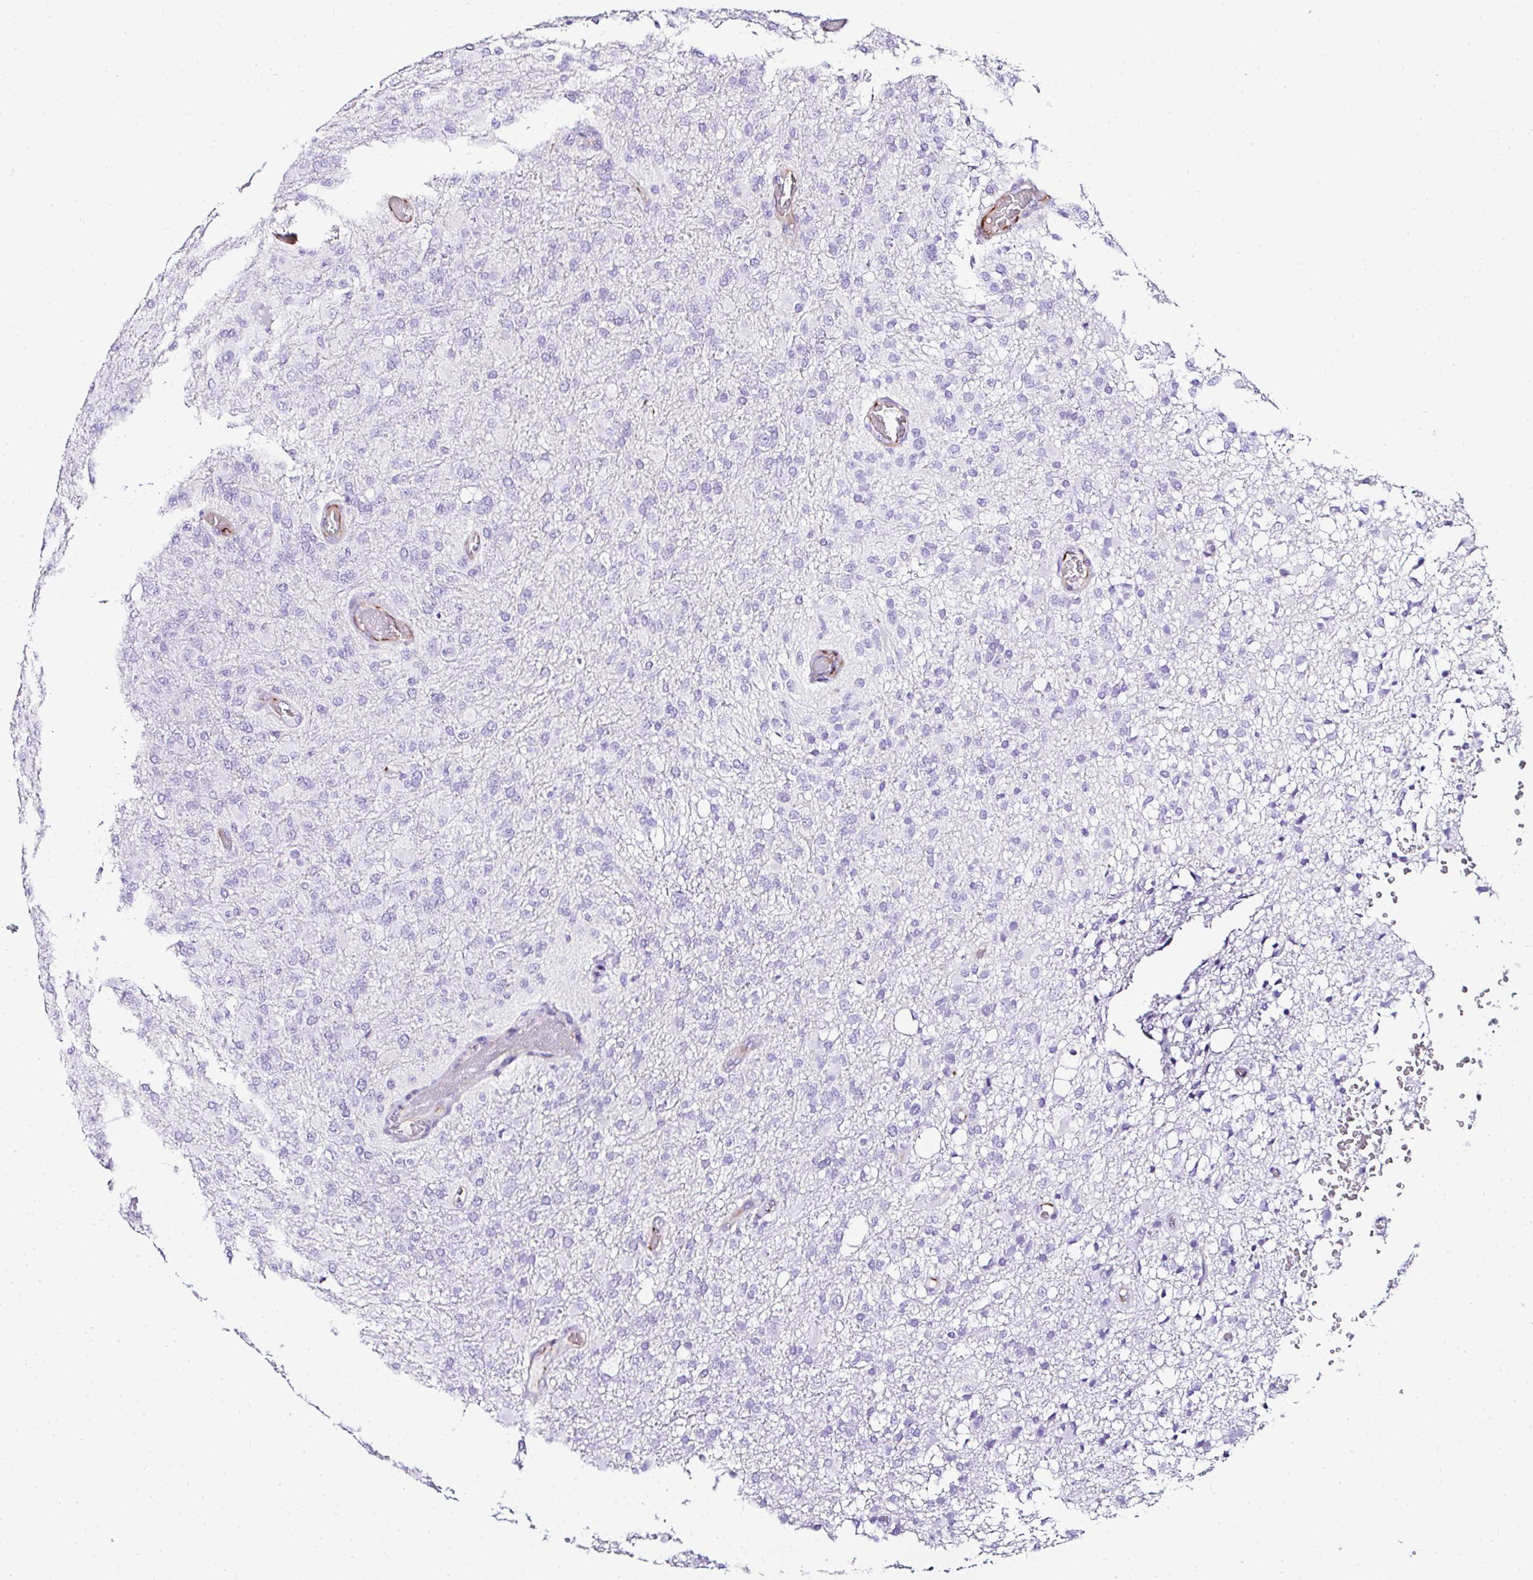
{"staining": {"intensity": "negative", "quantity": "none", "location": "none"}, "tissue": "glioma", "cell_type": "Tumor cells", "image_type": "cancer", "snomed": [{"axis": "morphology", "description": "Glioma, malignant, High grade"}, {"axis": "topography", "description": "Brain"}], "caption": "Tumor cells show no significant staining in malignant glioma (high-grade). Brightfield microscopy of immunohistochemistry stained with DAB (3,3'-diaminobenzidine) (brown) and hematoxylin (blue), captured at high magnification.", "gene": "DEPDC5", "patient": {"sex": "female", "age": 74}}